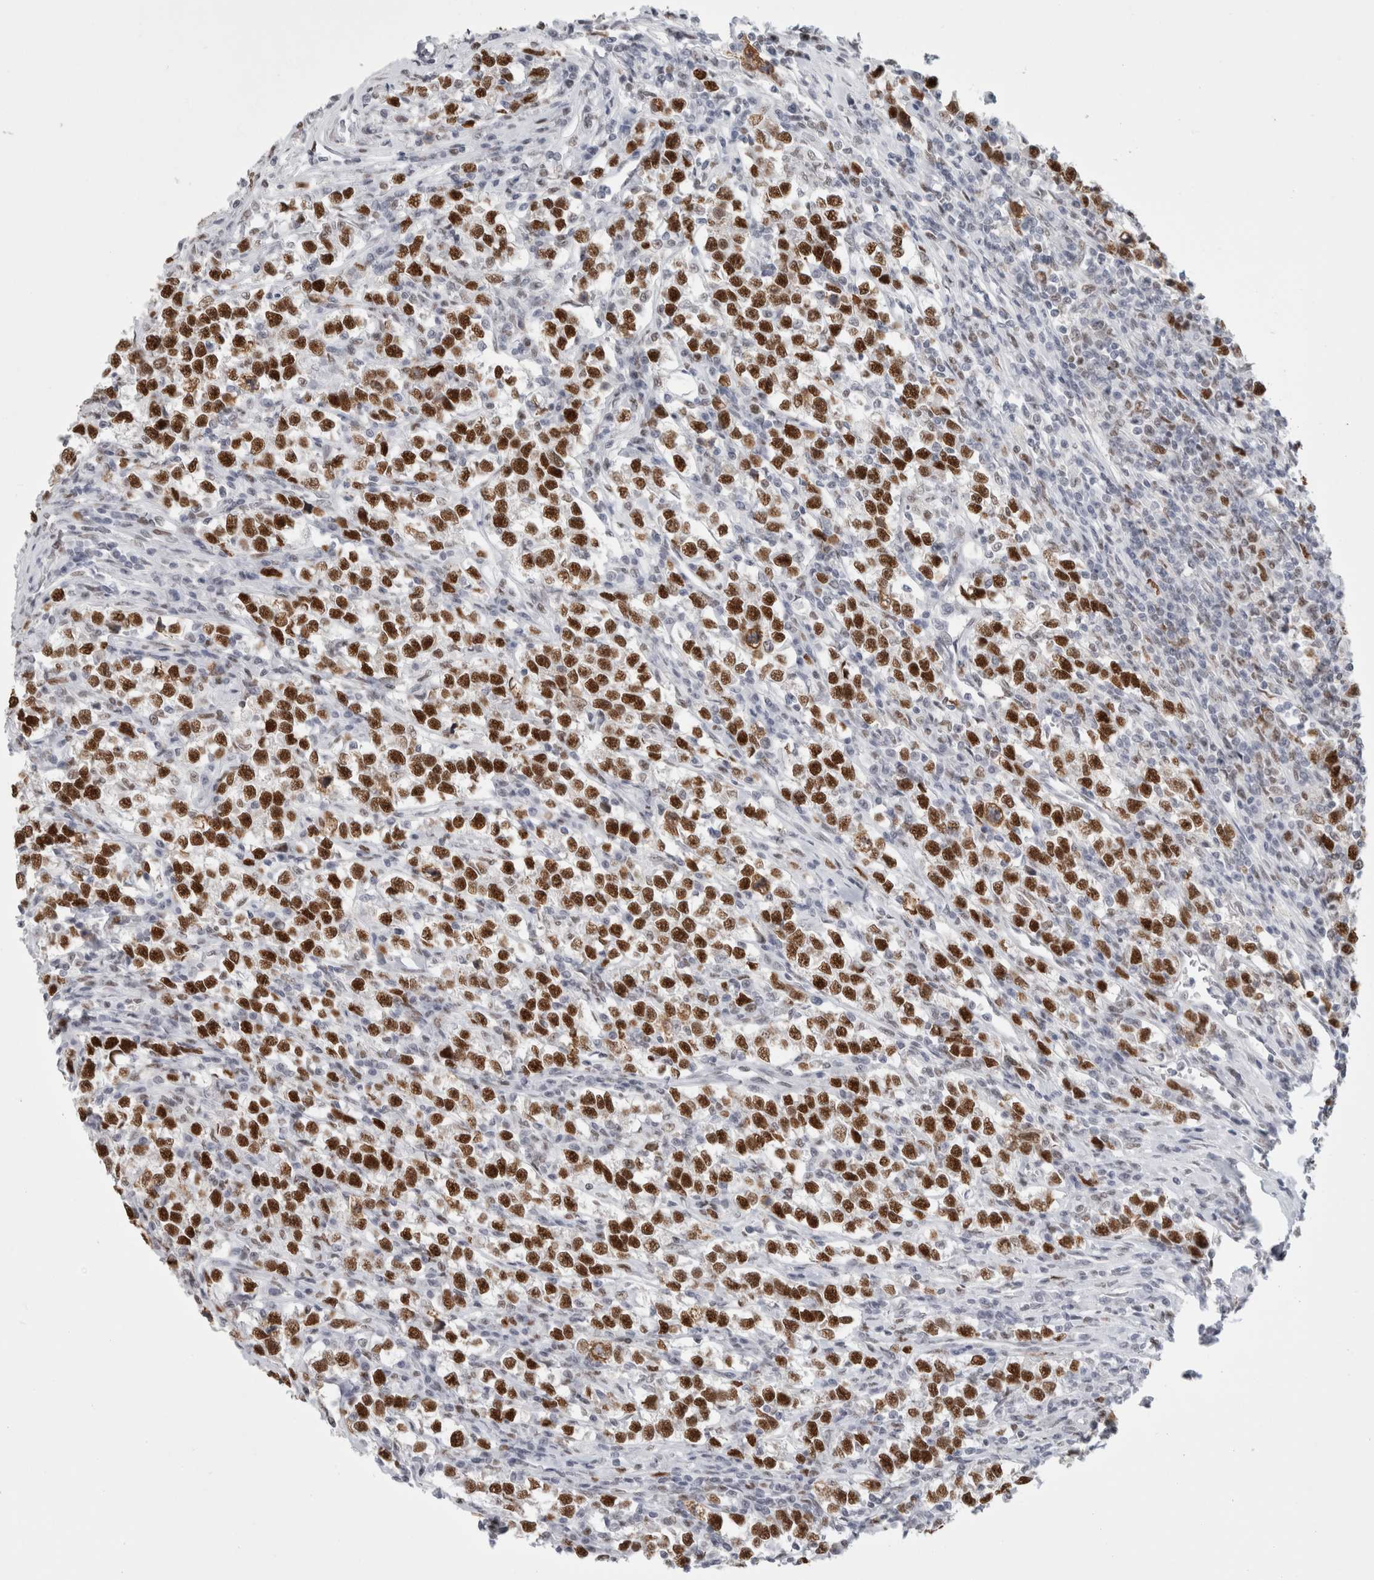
{"staining": {"intensity": "strong", "quantity": ">75%", "location": "nuclear"}, "tissue": "testis cancer", "cell_type": "Tumor cells", "image_type": "cancer", "snomed": [{"axis": "morphology", "description": "Normal tissue, NOS"}, {"axis": "morphology", "description": "Seminoma, NOS"}, {"axis": "topography", "description": "Testis"}], "caption": "DAB immunohistochemical staining of human testis cancer demonstrates strong nuclear protein positivity in approximately >75% of tumor cells.", "gene": "SMARCC1", "patient": {"sex": "male", "age": 43}}